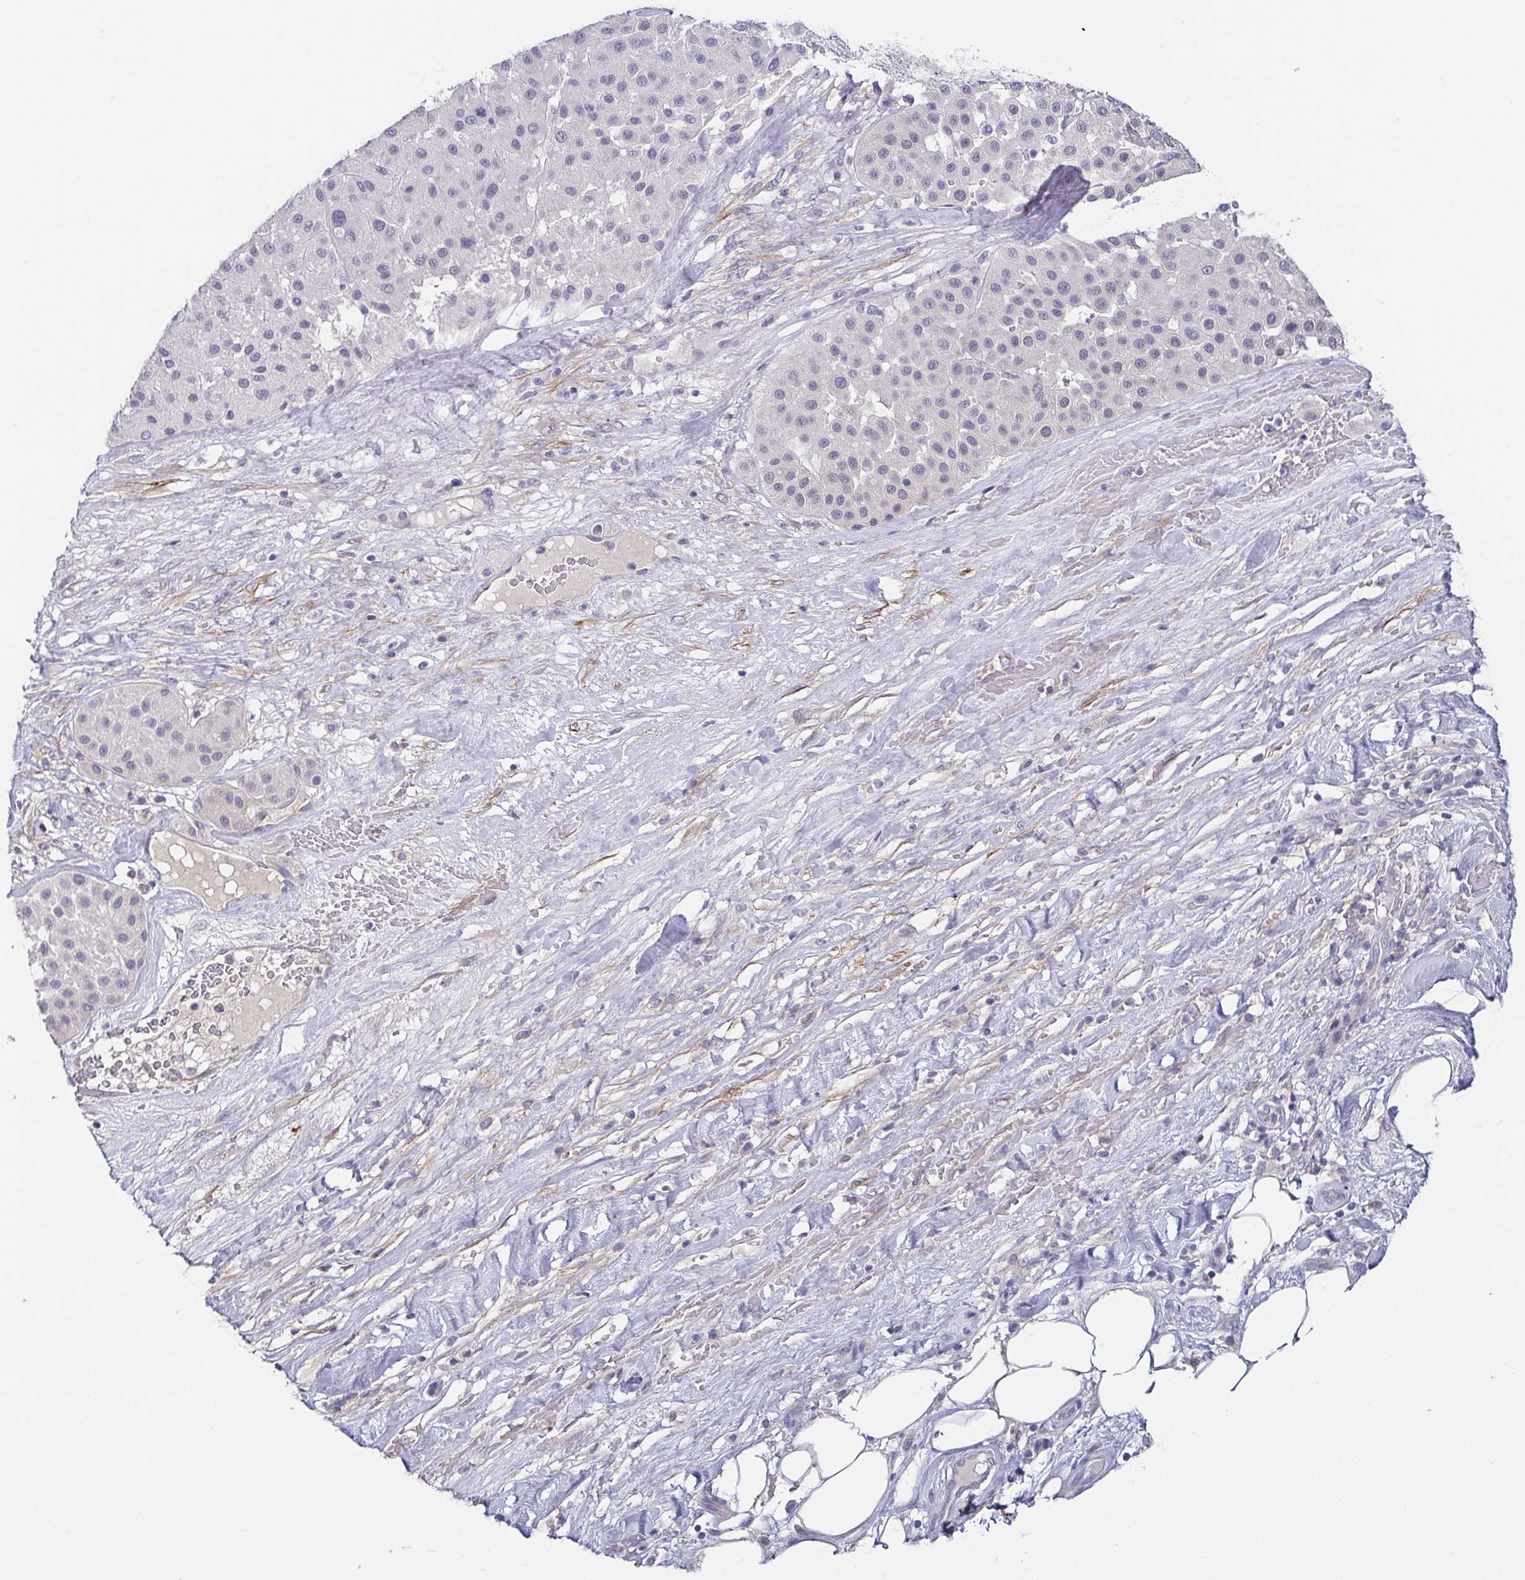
{"staining": {"intensity": "negative", "quantity": "none", "location": "none"}, "tissue": "melanoma", "cell_type": "Tumor cells", "image_type": "cancer", "snomed": [{"axis": "morphology", "description": "Malignant melanoma, Metastatic site"}, {"axis": "topography", "description": "Smooth muscle"}], "caption": "Tumor cells are negative for protein expression in human melanoma. (DAB (3,3'-diaminobenzidine) immunohistochemistry (IHC) with hematoxylin counter stain).", "gene": "RNASE7", "patient": {"sex": "male", "age": 41}}